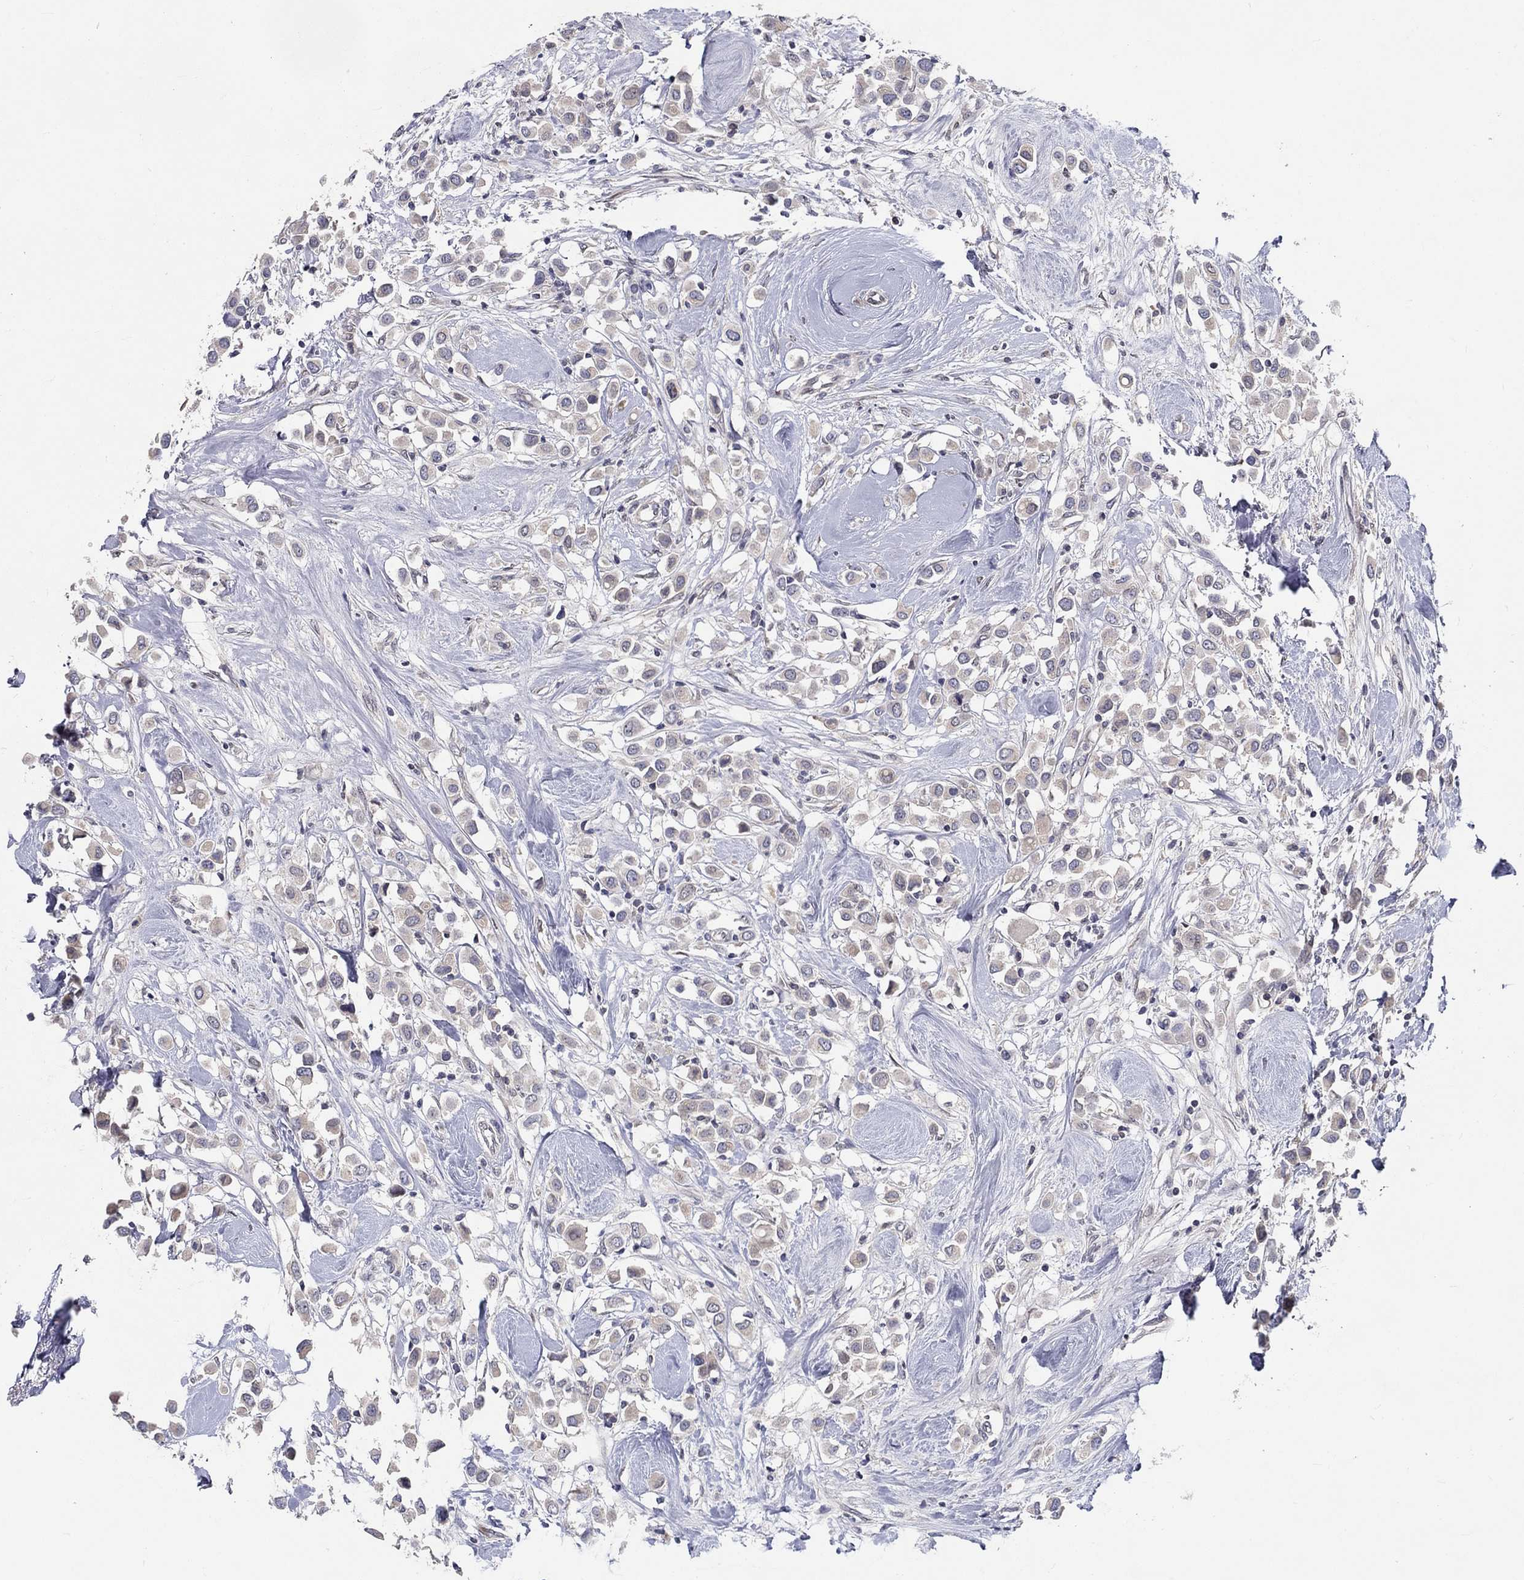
{"staining": {"intensity": "negative", "quantity": "none", "location": "none"}, "tissue": "breast cancer", "cell_type": "Tumor cells", "image_type": "cancer", "snomed": [{"axis": "morphology", "description": "Duct carcinoma"}, {"axis": "topography", "description": "Breast"}], "caption": "An immunohistochemistry micrograph of breast intraductal carcinoma is shown. There is no staining in tumor cells of breast intraductal carcinoma. (IHC, brightfield microscopy, high magnification).", "gene": "CETN3", "patient": {"sex": "female", "age": 61}}